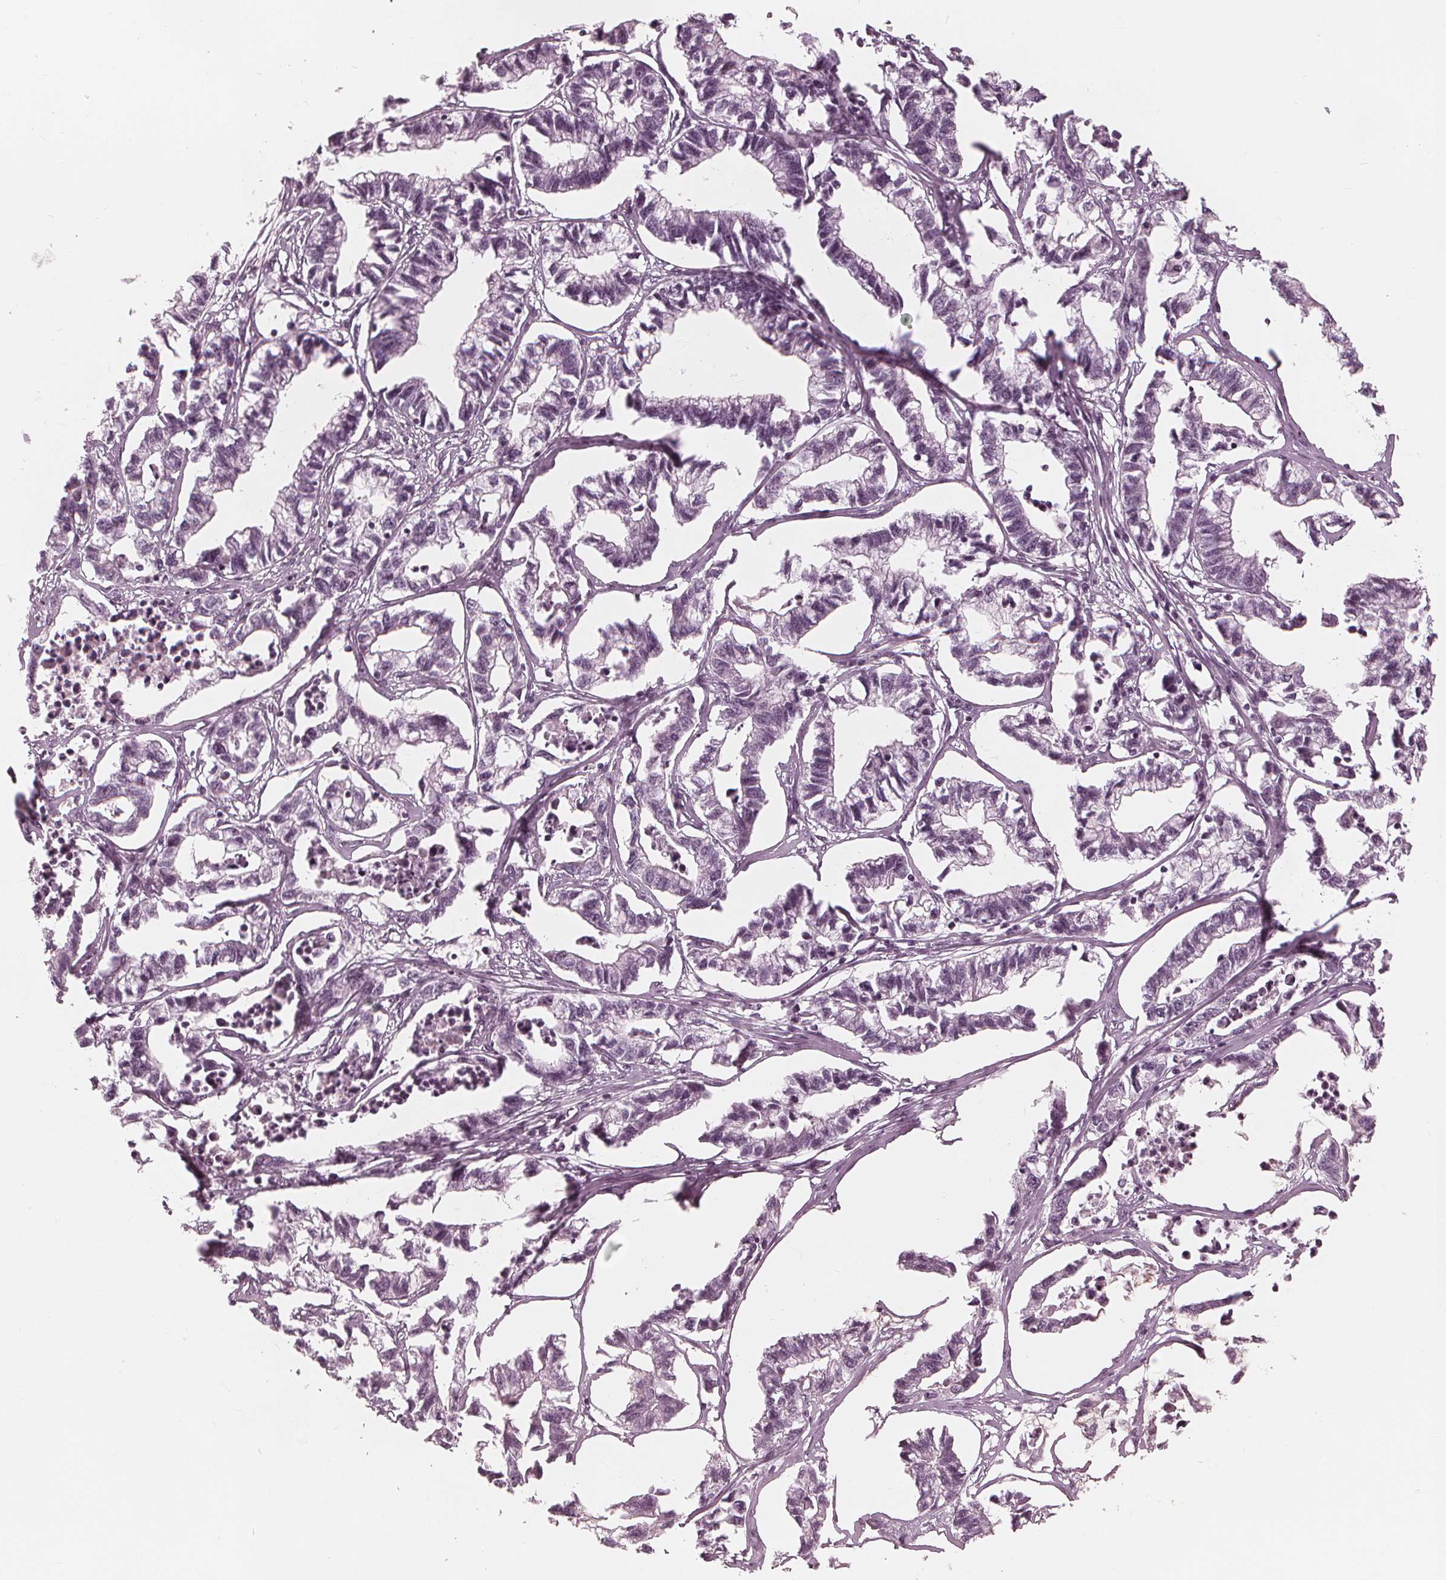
{"staining": {"intensity": "negative", "quantity": "none", "location": "none"}, "tissue": "stomach cancer", "cell_type": "Tumor cells", "image_type": "cancer", "snomed": [{"axis": "morphology", "description": "Adenocarcinoma, NOS"}, {"axis": "topography", "description": "Stomach"}], "caption": "Micrograph shows no significant protein positivity in tumor cells of stomach cancer.", "gene": "PAEP", "patient": {"sex": "male", "age": 83}}